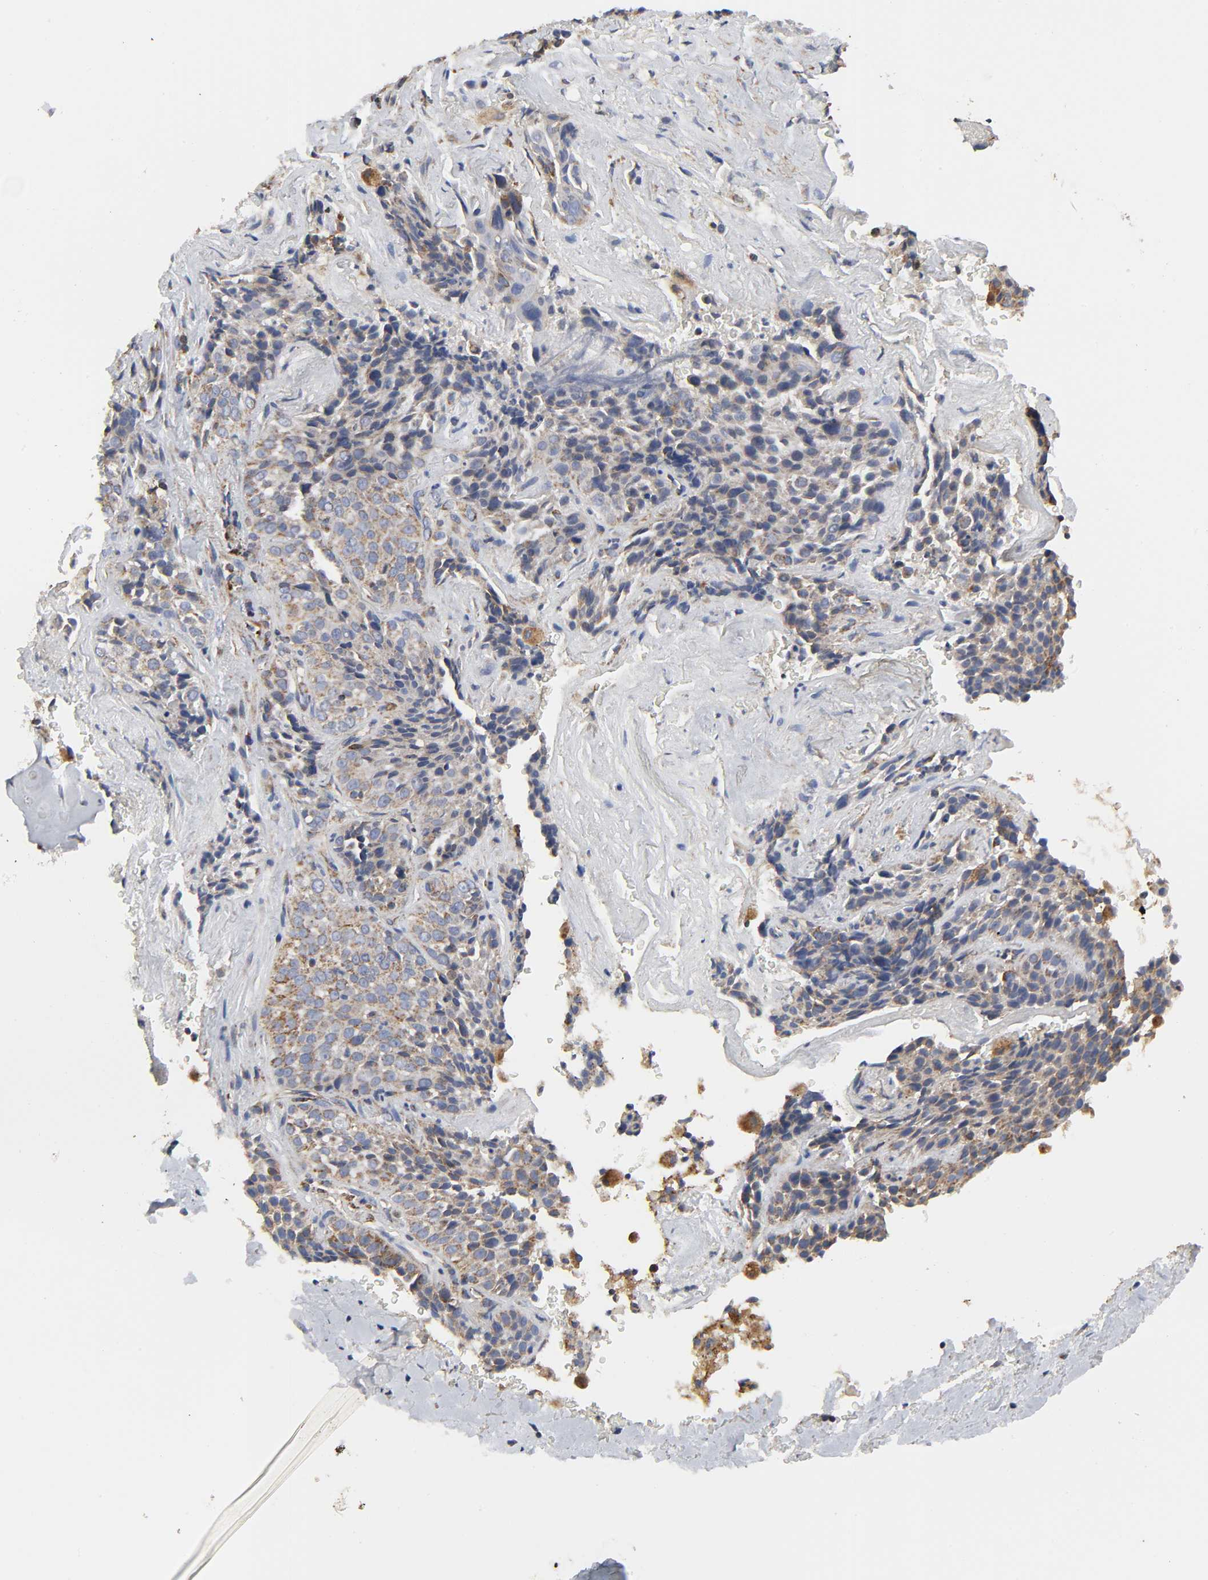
{"staining": {"intensity": "weak", "quantity": ">75%", "location": "cytoplasmic/membranous"}, "tissue": "lung cancer", "cell_type": "Tumor cells", "image_type": "cancer", "snomed": [{"axis": "morphology", "description": "Squamous cell carcinoma, NOS"}, {"axis": "topography", "description": "Lung"}], "caption": "Protein expression analysis of human lung squamous cell carcinoma reveals weak cytoplasmic/membranous expression in approximately >75% of tumor cells.", "gene": "COX6B1", "patient": {"sex": "male", "age": 54}}